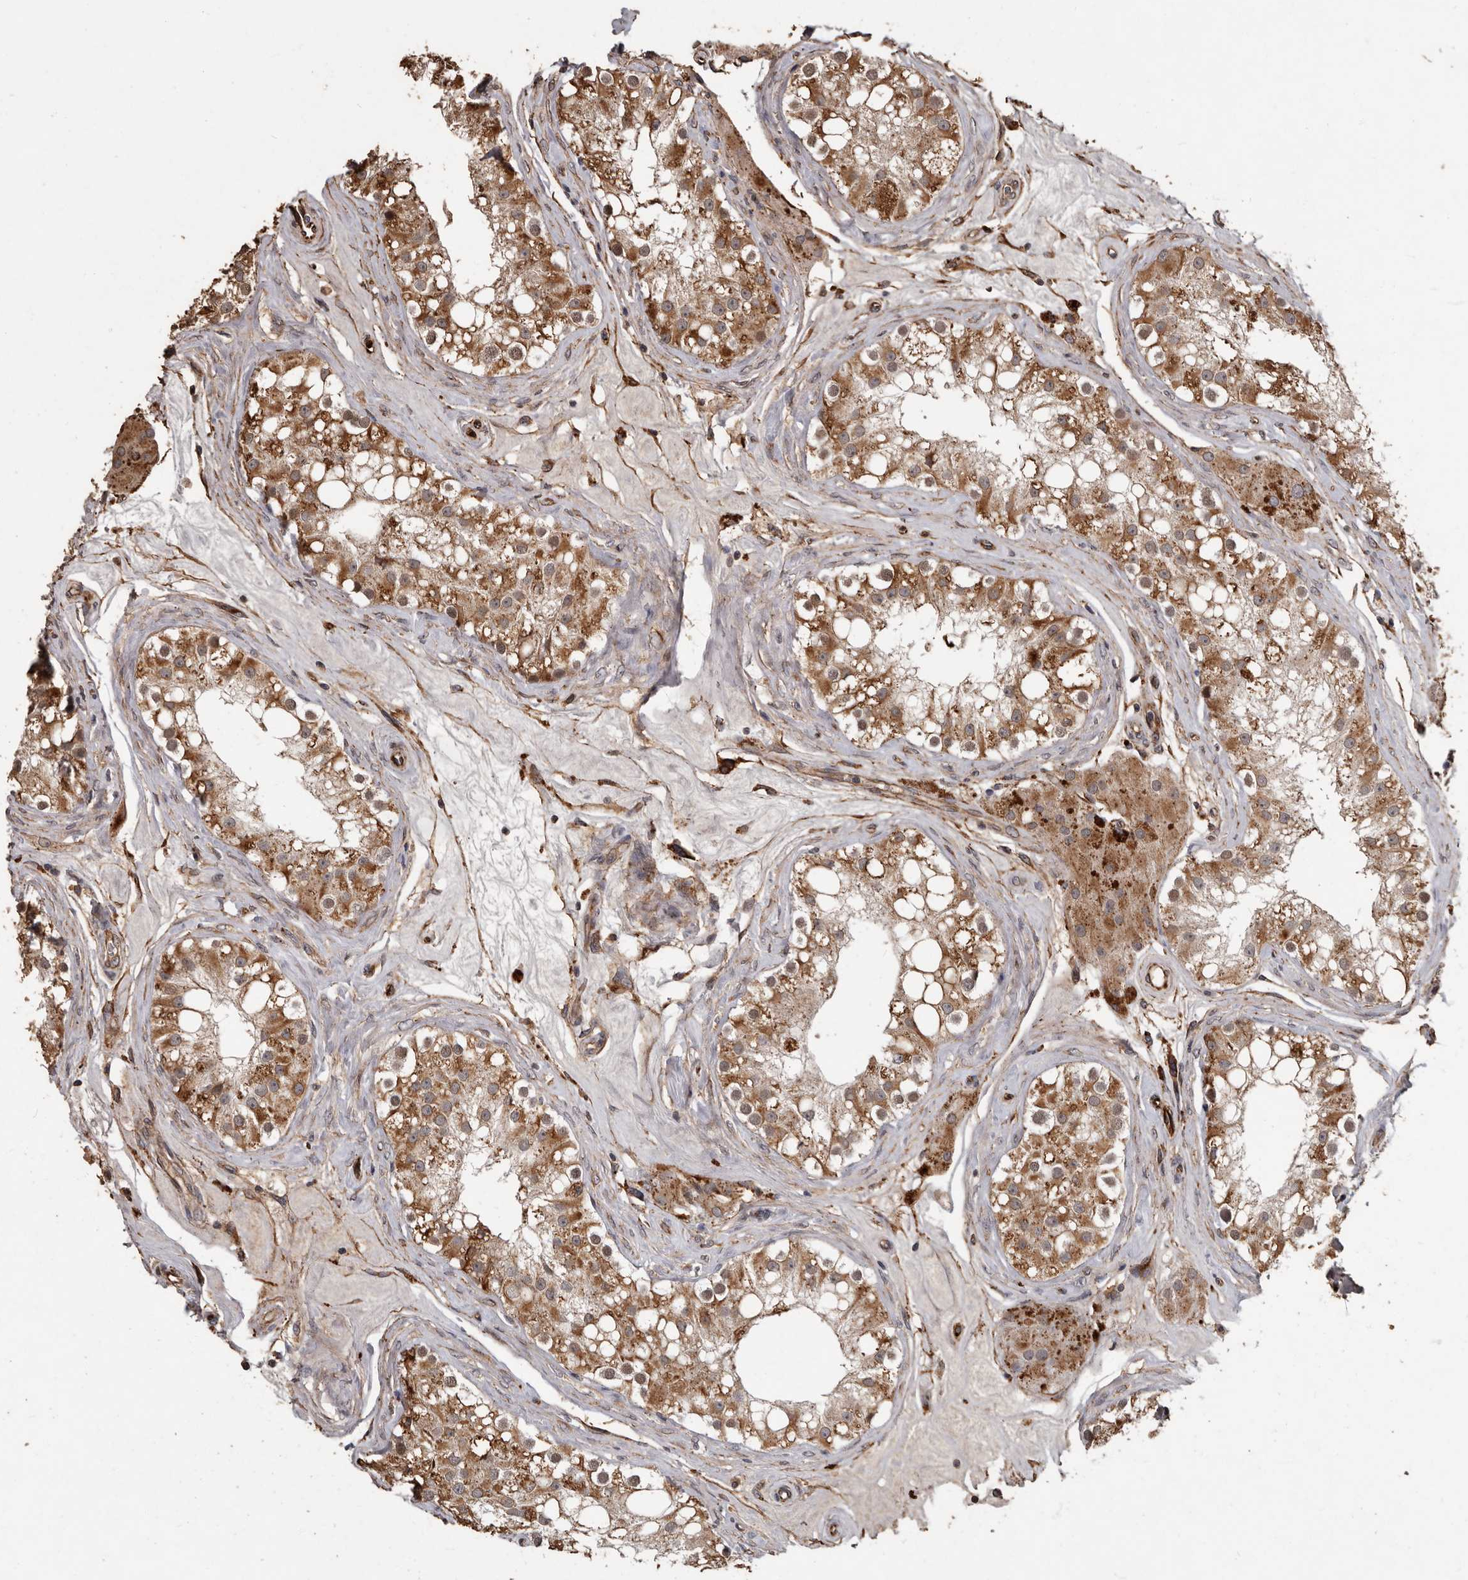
{"staining": {"intensity": "moderate", "quantity": ">75%", "location": "cytoplasmic/membranous,nuclear"}, "tissue": "testis", "cell_type": "Cells in seminiferous ducts", "image_type": "normal", "snomed": [{"axis": "morphology", "description": "Normal tissue, NOS"}, {"axis": "topography", "description": "Testis"}], "caption": "High-power microscopy captured an IHC photomicrograph of unremarkable testis, revealing moderate cytoplasmic/membranous,nuclear positivity in about >75% of cells in seminiferous ducts.", "gene": "BRAT1", "patient": {"sex": "male", "age": 84}}